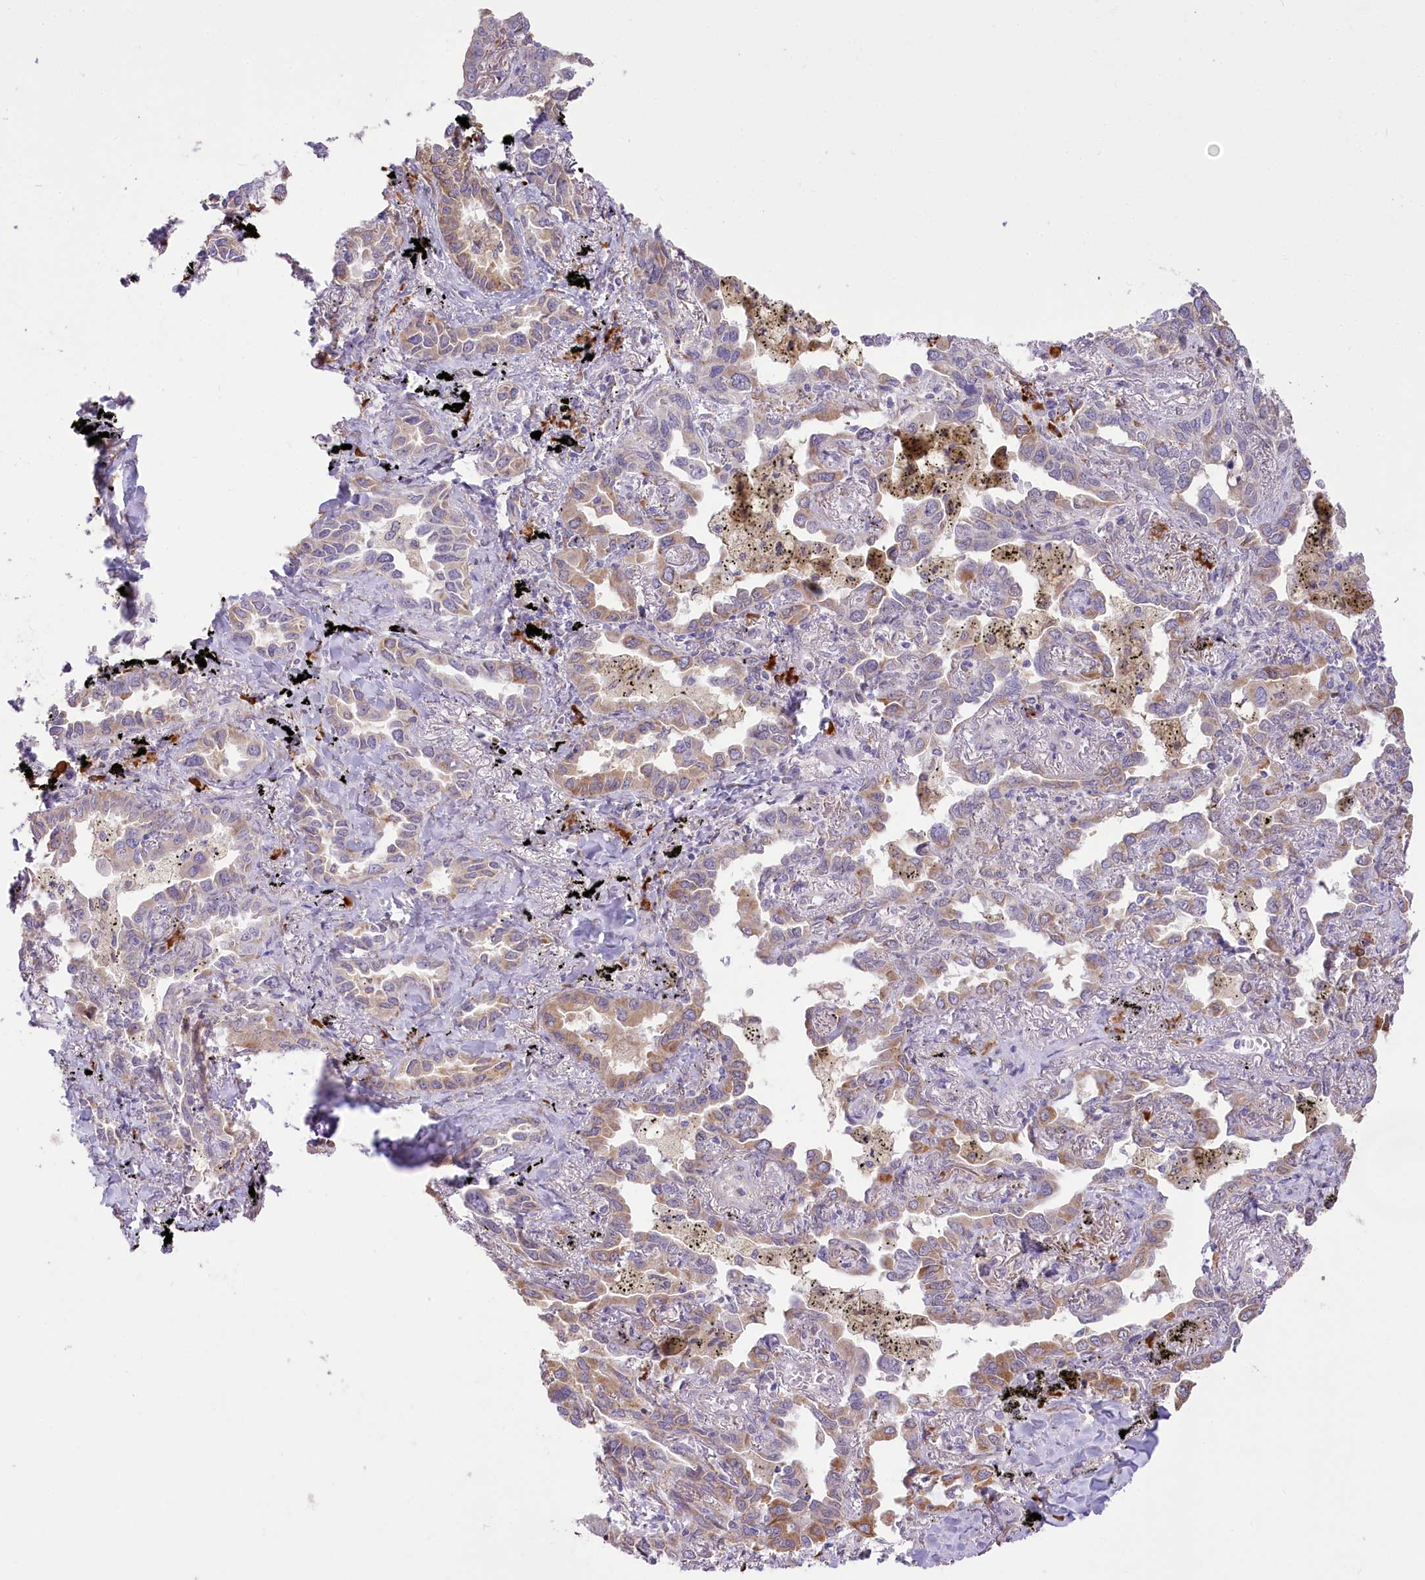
{"staining": {"intensity": "moderate", "quantity": "<25%", "location": "cytoplasmic/membranous"}, "tissue": "lung cancer", "cell_type": "Tumor cells", "image_type": "cancer", "snomed": [{"axis": "morphology", "description": "Adenocarcinoma, NOS"}, {"axis": "topography", "description": "Lung"}], "caption": "A photomicrograph of lung adenocarcinoma stained for a protein displays moderate cytoplasmic/membranous brown staining in tumor cells. (DAB IHC with brightfield microscopy, high magnification).", "gene": "NCKAP5", "patient": {"sex": "male", "age": 67}}